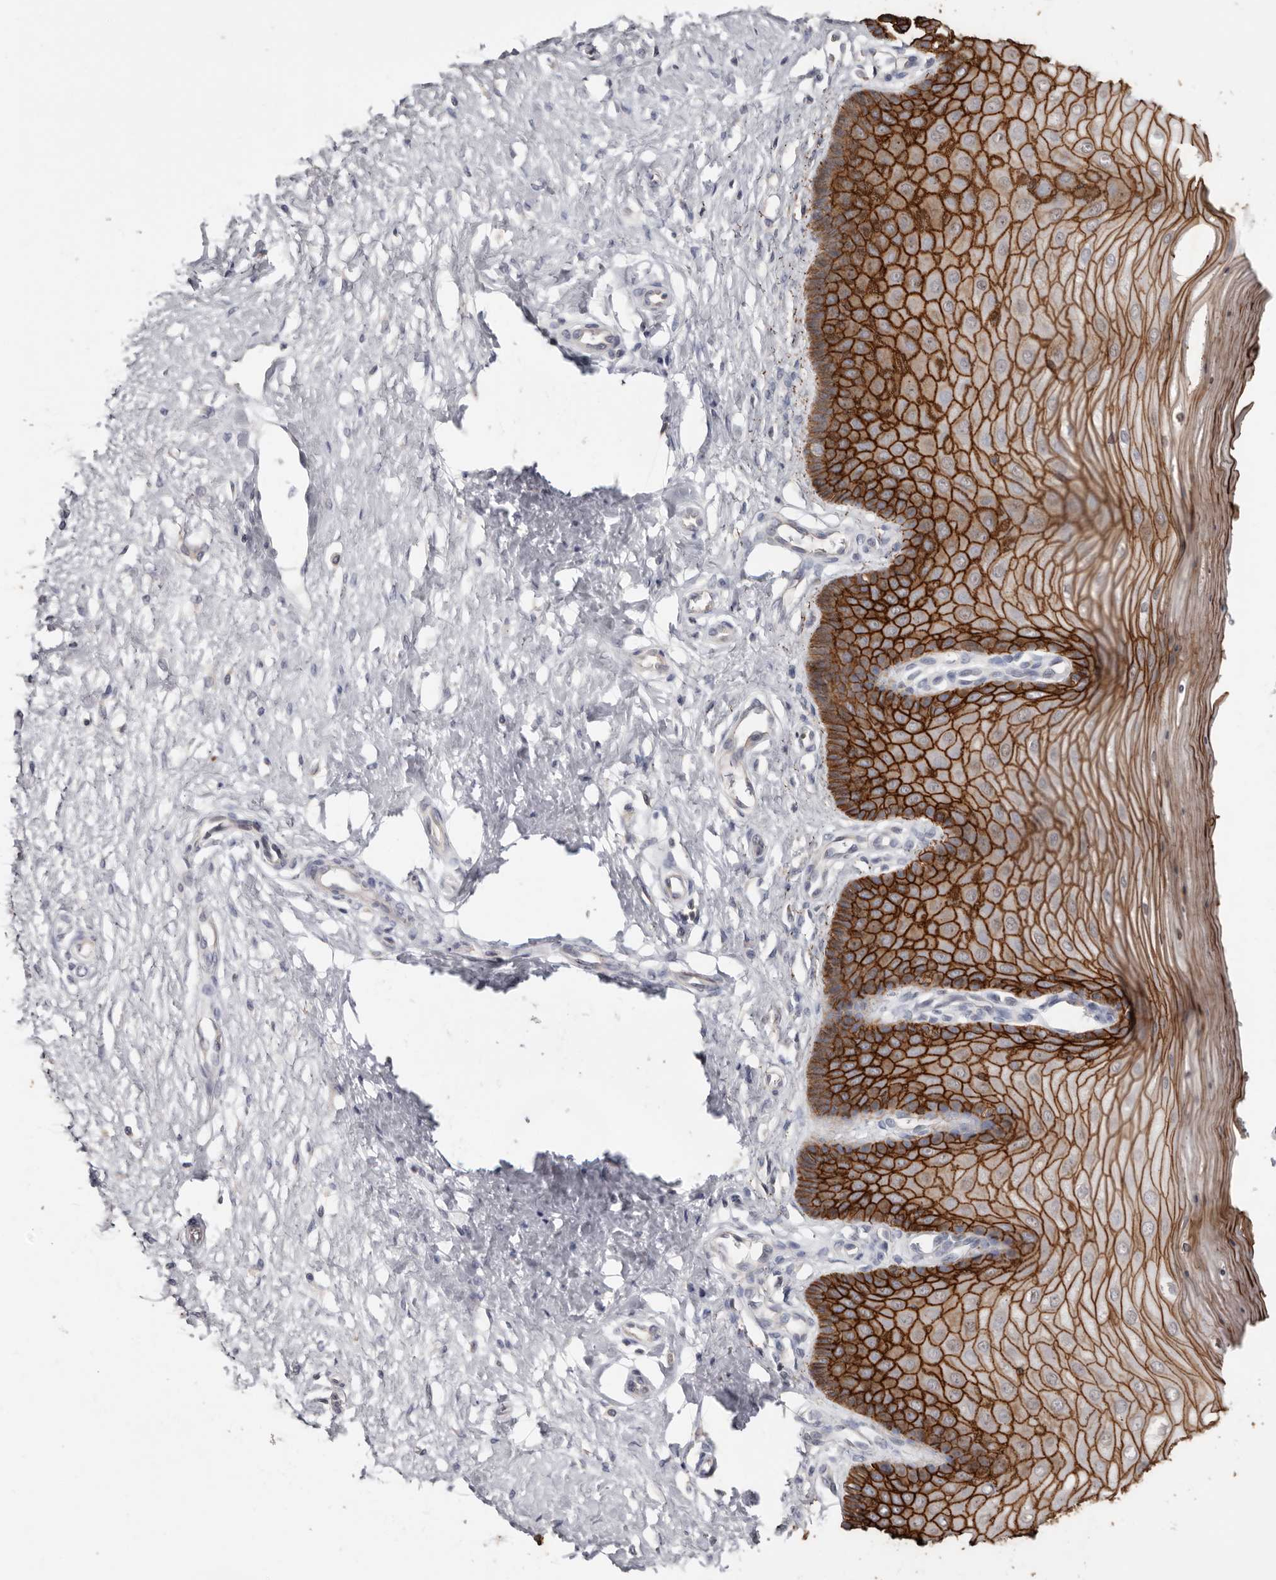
{"staining": {"intensity": "weak", "quantity": ">75%", "location": "cytoplasmic/membranous"}, "tissue": "cervix", "cell_type": "Glandular cells", "image_type": "normal", "snomed": [{"axis": "morphology", "description": "Normal tissue, NOS"}, {"axis": "topography", "description": "Cervix"}], "caption": "Immunohistochemical staining of normal human cervix reveals >75% levels of weak cytoplasmic/membranous protein expression in about >75% of glandular cells. The protein of interest is shown in brown color, while the nuclei are stained blue.", "gene": "S100A14", "patient": {"sex": "female", "age": 55}}